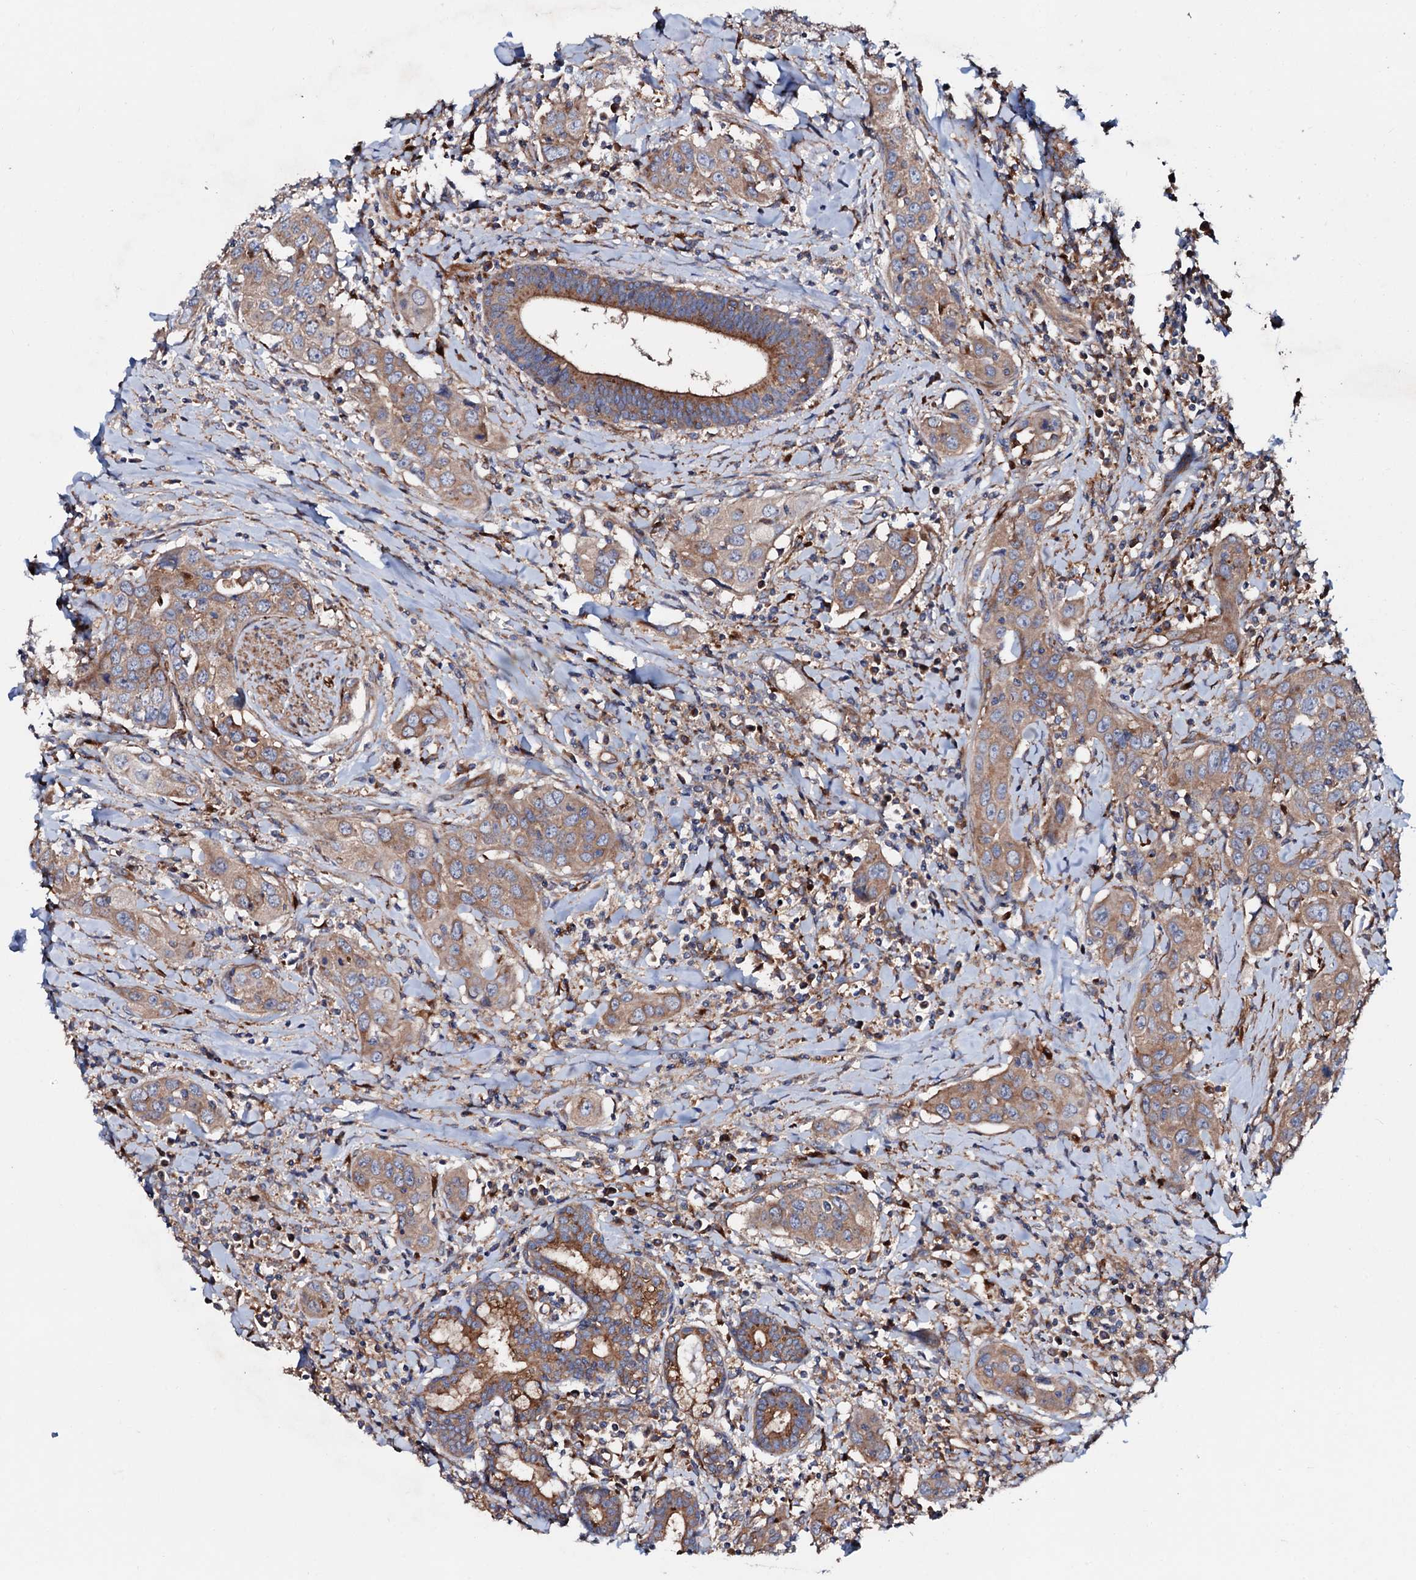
{"staining": {"intensity": "moderate", "quantity": ">75%", "location": "cytoplasmic/membranous"}, "tissue": "head and neck cancer", "cell_type": "Tumor cells", "image_type": "cancer", "snomed": [{"axis": "morphology", "description": "Squamous cell carcinoma, NOS"}, {"axis": "topography", "description": "Oral tissue"}, {"axis": "topography", "description": "Head-Neck"}], "caption": "This photomicrograph displays immunohistochemistry staining of squamous cell carcinoma (head and neck), with medium moderate cytoplasmic/membranous expression in about >75% of tumor cells.", "gene": "P2RX4", "patient": {"sex": "female", "age": 50}}